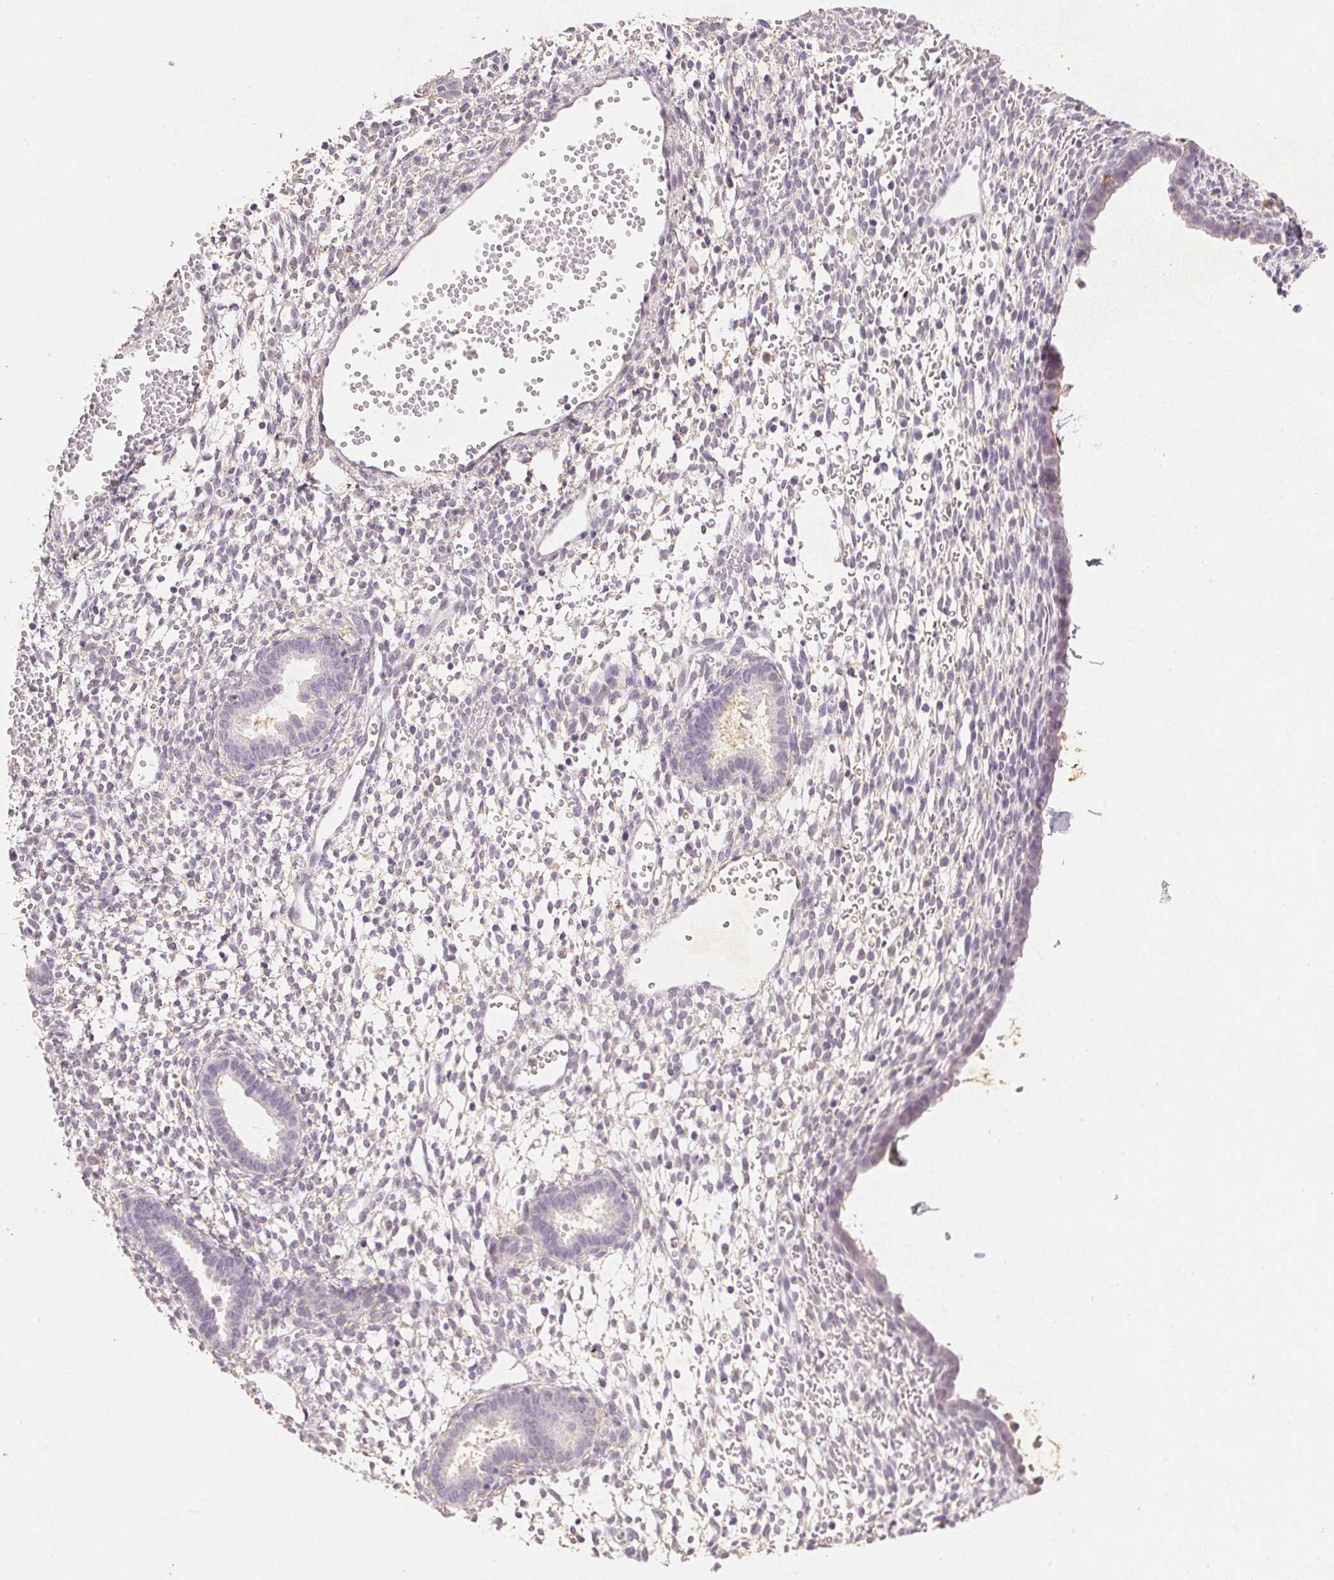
{"staining": {"intensity": "negative", "quantity": "none", "location": "none"}, "tissue": "endometrium", "cell_type": "Cells in endometrial stroma", "image_type": "normal", "snomed": [{"axis": "morphology", "description": "Normal tissue, NOS"}, {"axis": "topography", "description": "Endometrium"}], "caption": "A photomicrograph of human endometrium is negative for staining in cells in endometrial stroma. The staining is performed using DAB (3,3'-diaminobenzidine) brown chromogen with nuclei counter-stained in using hematoxylin.", "gene": "SMTN", "patient": {"sex": "female", "age": 36}}